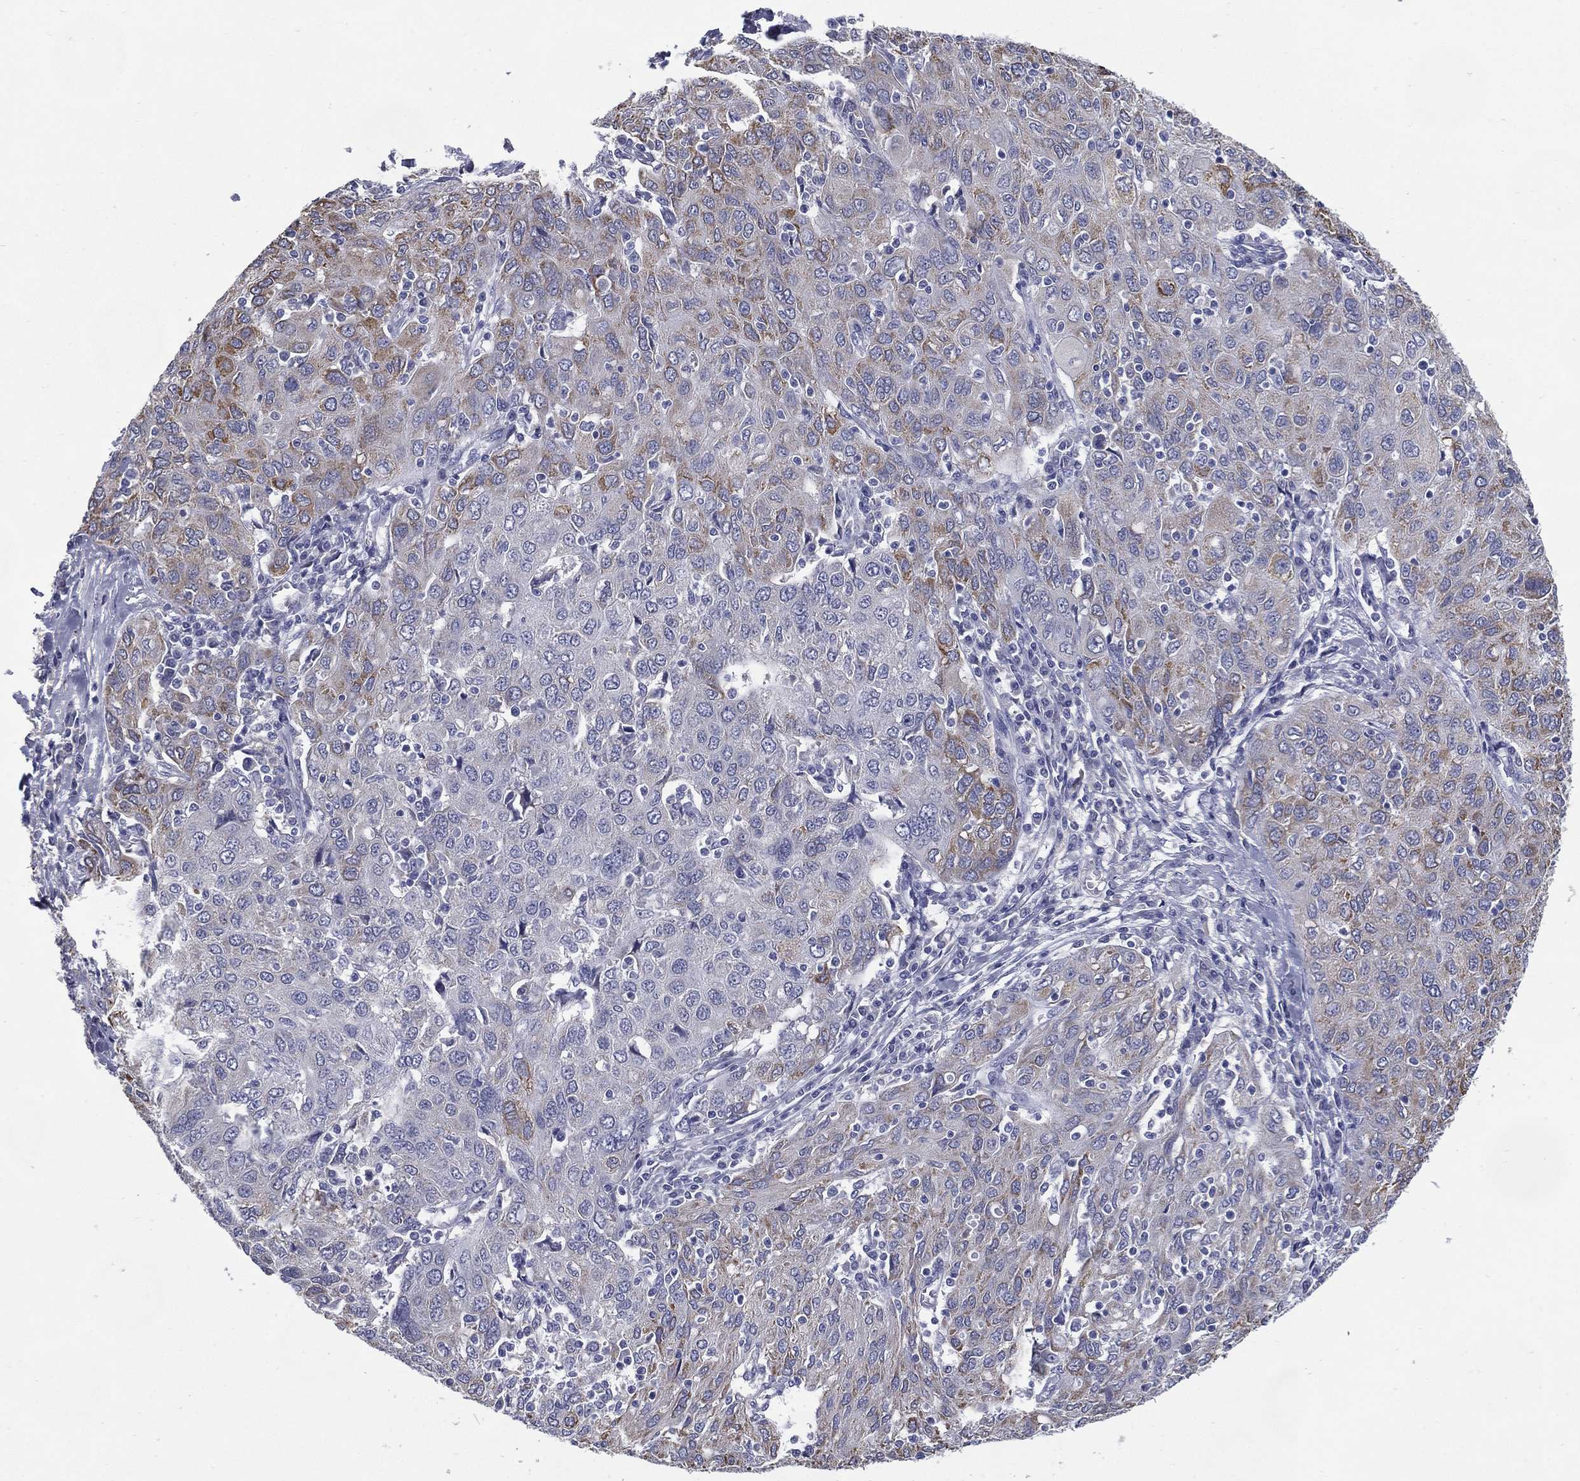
{"staining": {"intensity": "moderate", "quantity": "<25%", "location": "cytoplasmic/membranous"}, "tissue": "ovarian cancer", "cell_type": "Tumor cells", "image_type": "cancer", "snomed": [{"axis": "morphology", "description": "Carcinoma, endometroid"}, {"axis": "topography", "description": "Ovary"}], "caption": "DAB immunohistochemical staining of human ovarian cancer (endometroid carcinoma) displays moderate cytoplasmic/membranous protein positivity in about <25% of tumor cells.", "gene": "C19orf18", "patient": {"sex": "female", "age": 50}}